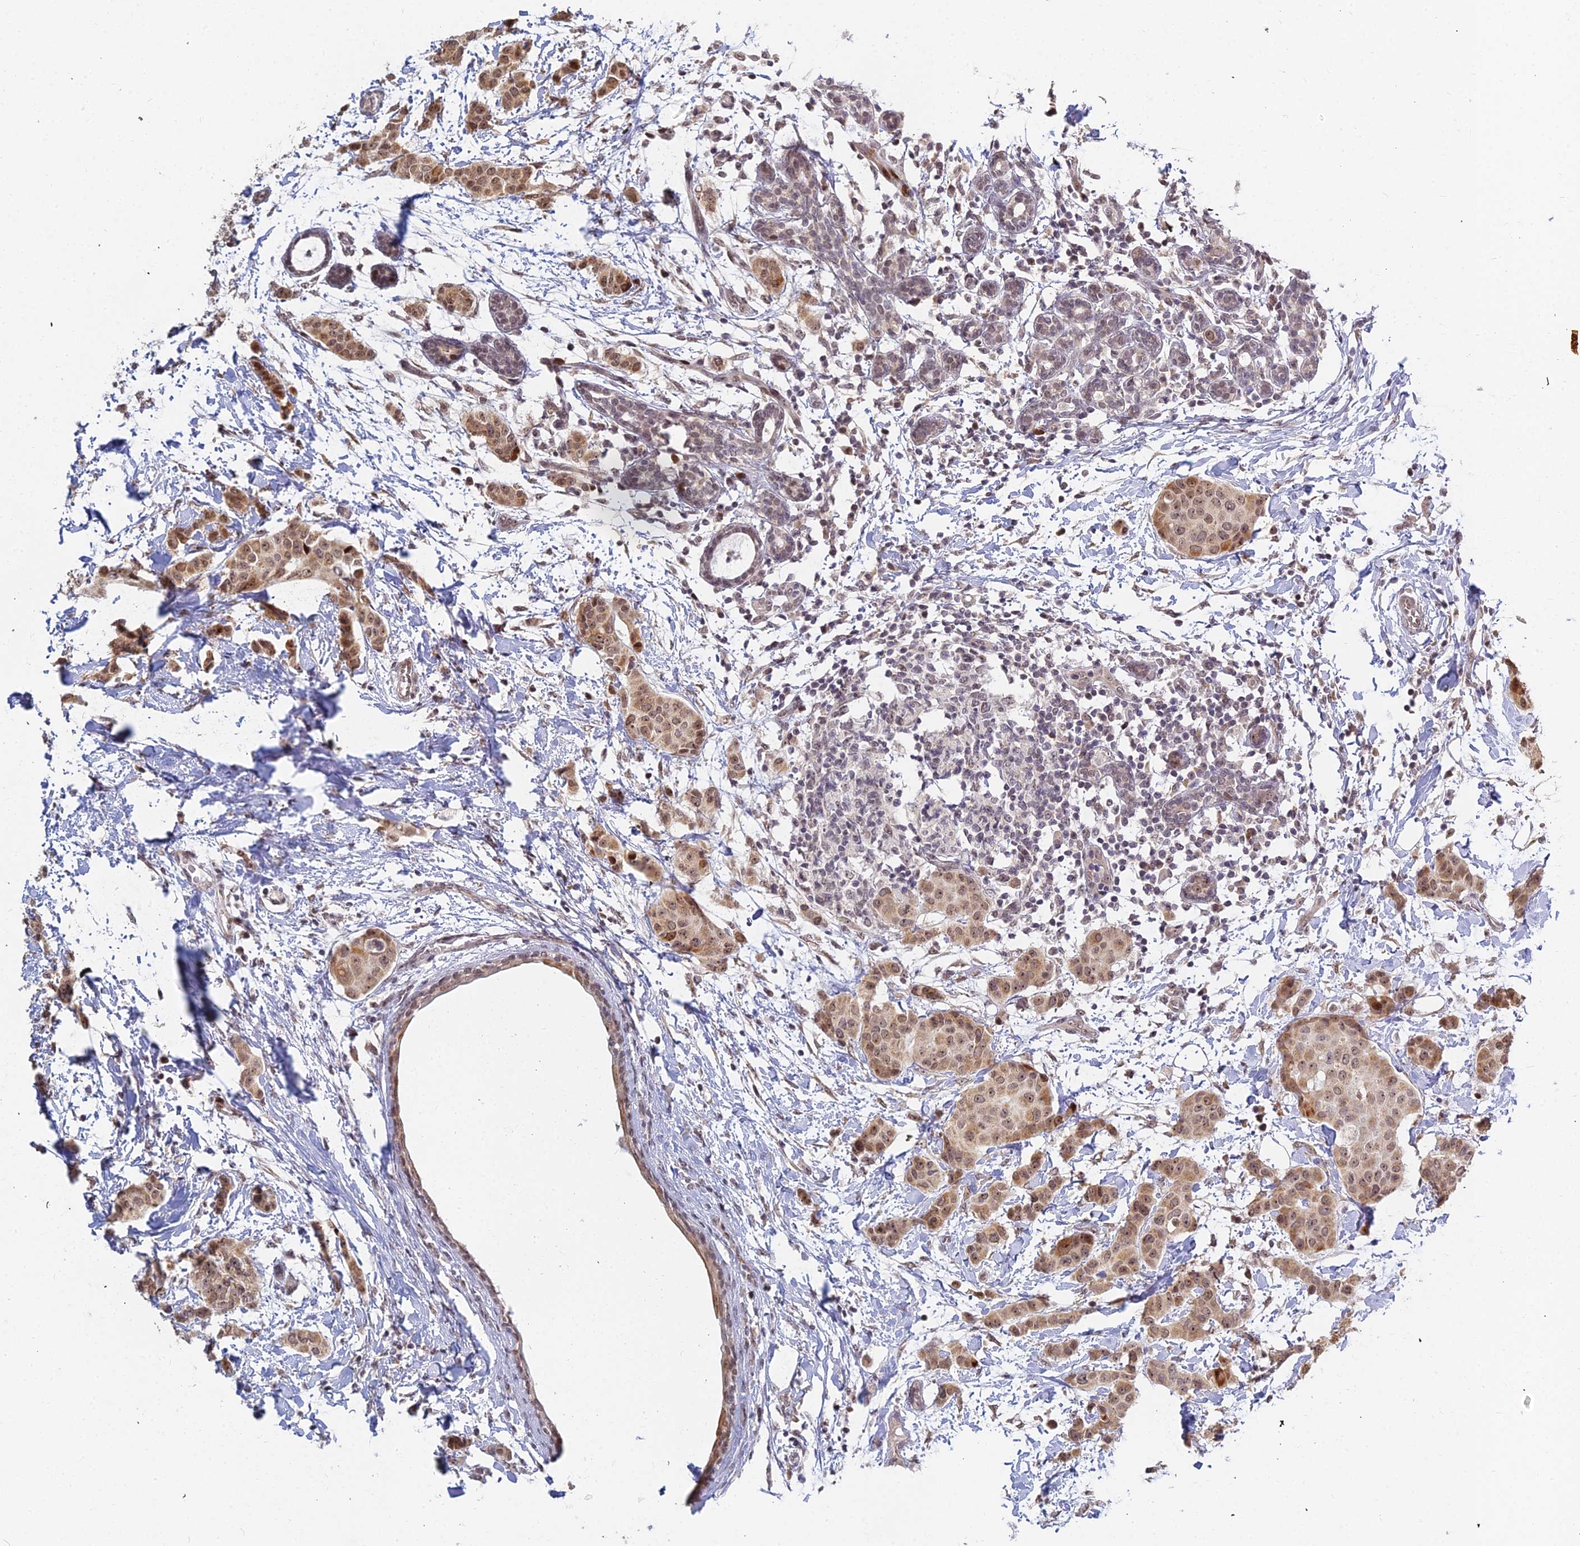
{"staining": {"intensity": "moderate", "quantity": ">75%", "location": "cytoplasmic/membranous,nuclear"}, "tissue": "breast cancer", "cell_type": "Tumor cells", "image_type": "cancer", "snomed": [{"axis": "morphology", "description": "Duct carcinoma"}, {"axis": "topography", "description": "Breast"}], "caption": "Immunohistochemical staining of human breast intraductal carcinoma displays medium levels of moderate cytoplasmic/membranous and nuclear protein expression in approximately >75% of tumor cells.", "gene": "ABCA2", "patient": {"sex": "female", "age": 40}}